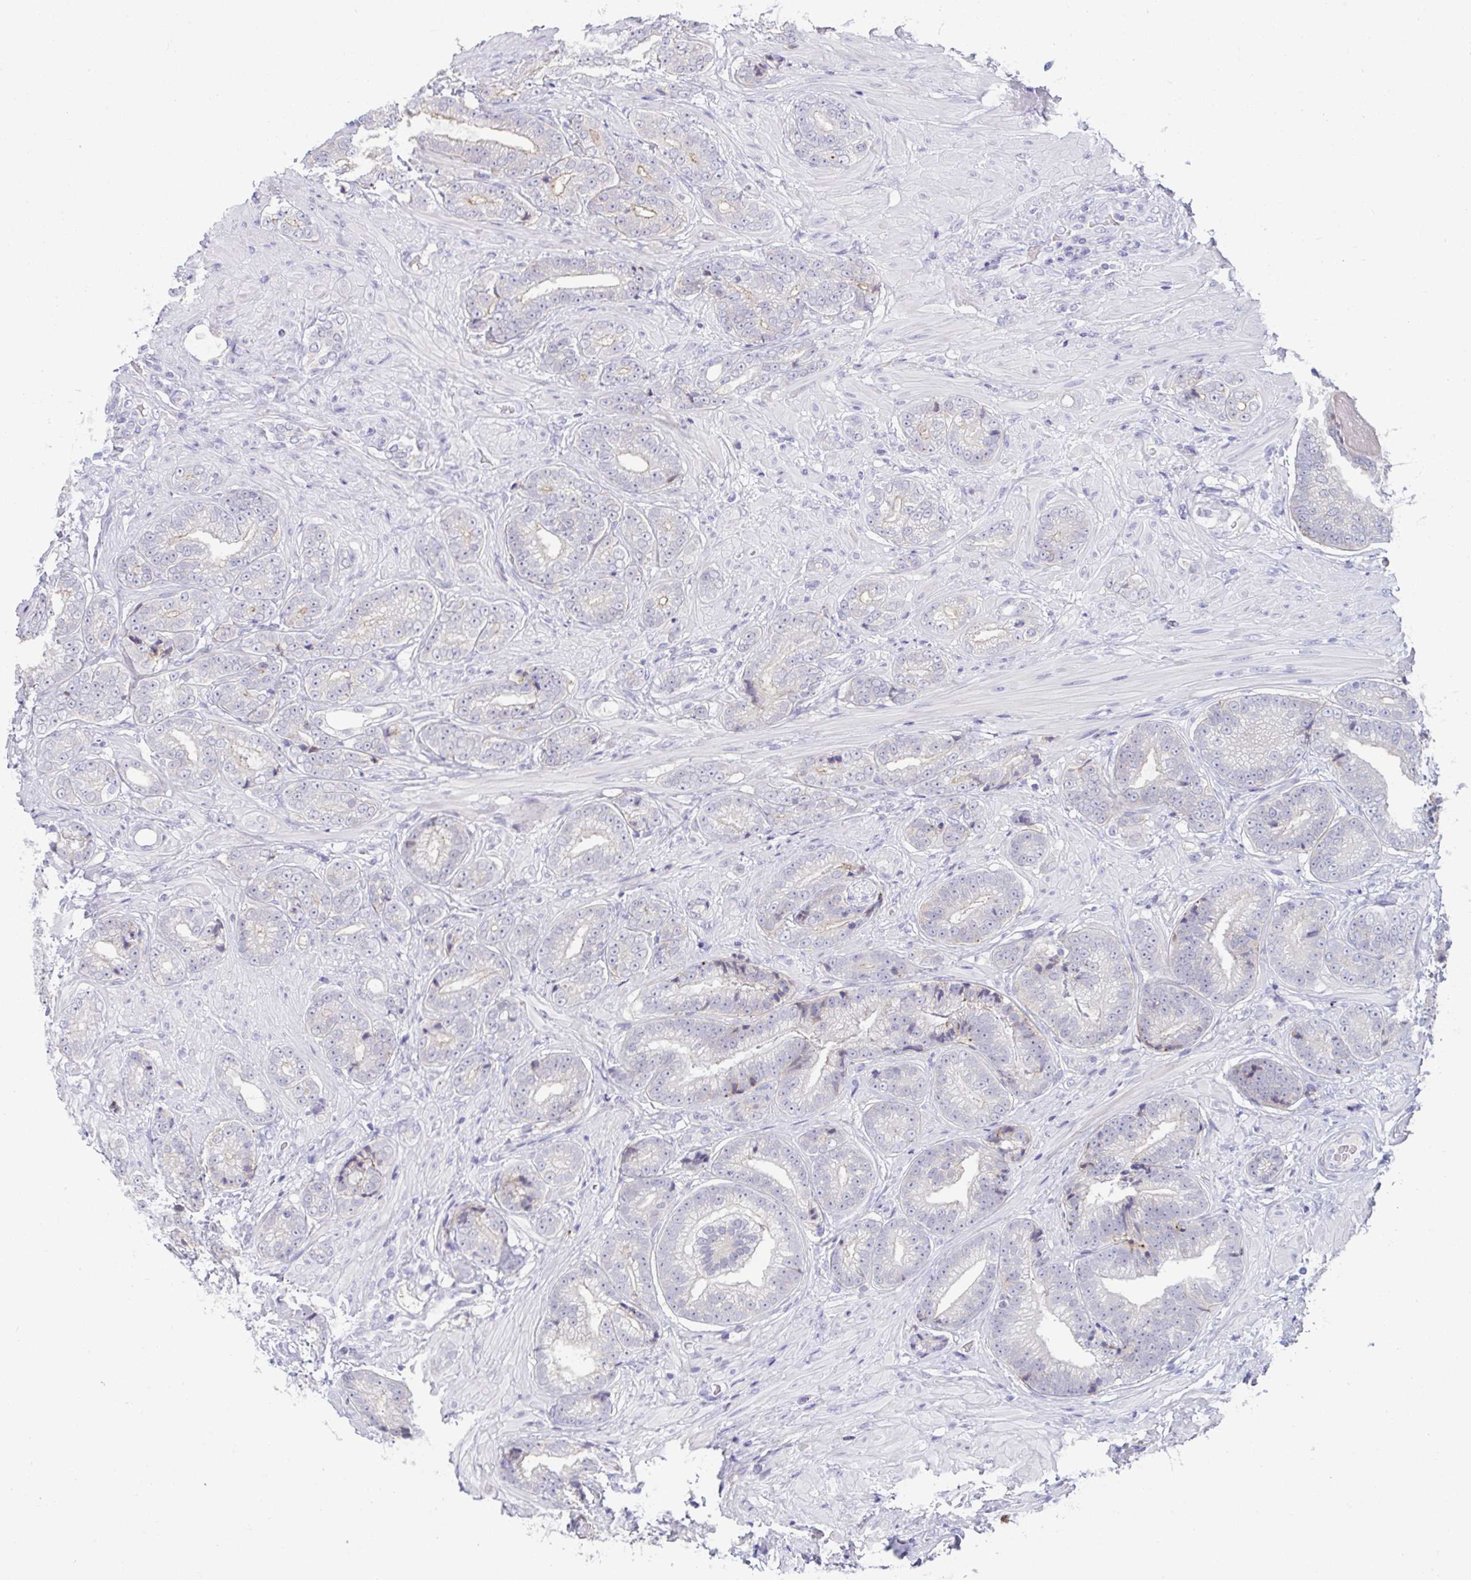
{"staining": {"intensity": "weak", "quantity": "<25%", "location": "cytoplasmic/membranous"}, "tissue": "prostate cancer", "cell_type": "Tumor cells", "image_type": "cancer", "snomed": [{"axis": "morphology", "description": "Adenocarcinoma, Low grade"}, {"axis": "topography", "description": "Prostate"}], "caption": "A high-resolution photomicrograph shows immunohistochemistry (IHC) staining of prostate adenocarcinoma (low-grade), which reveals no significant positivity in tumor cells. (Brightfield microscopy of DAB (3,3'-diaminobenzidine) immunohistochemistry (IHC) at high magnification).", "gene": "RGPD5", "patient": {"sex": "male", "age": 61}}